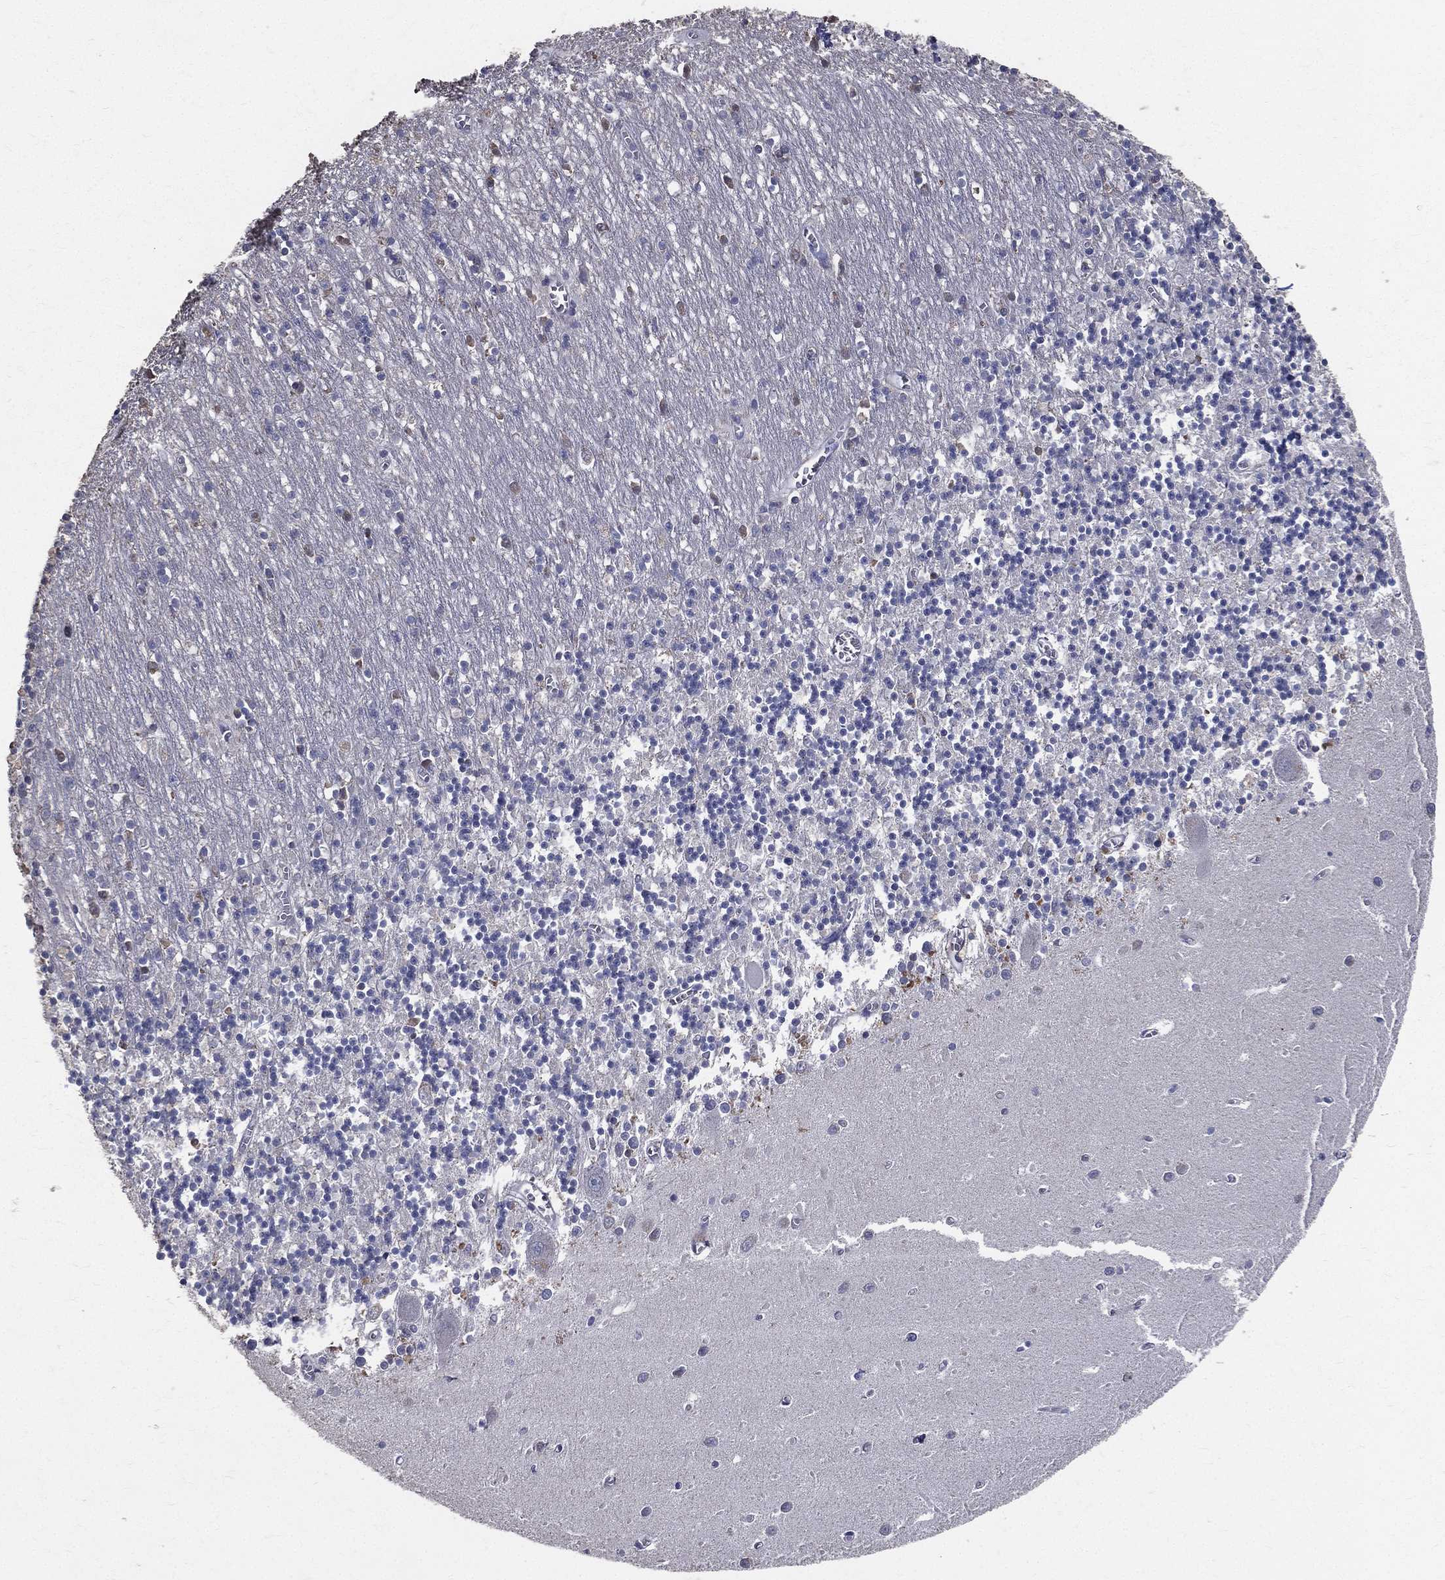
{"staining": {"intensity": "negative", "quantity": "none", "location": "none"}, "tissue": "cerebellum", "cell_type": "Cells in granular layer", "image_type": "normal", "snomed": [{"axis": "morphology", "description": "Normal tissue, NOS"}, {"axis": "topography", "description": "Cerebellum"}], "caption": "Protein analysis of normal cerebellum shows no significant expression in cells in granular layer. Brightfield microscopy of IHC stained with DAB (3,3'-diaminobenzidine) (brown) and hematoxylin (blue), captured at high magnification.", "gene": "SERPINB2", "patient": {"sex": "female", "age": 64}}